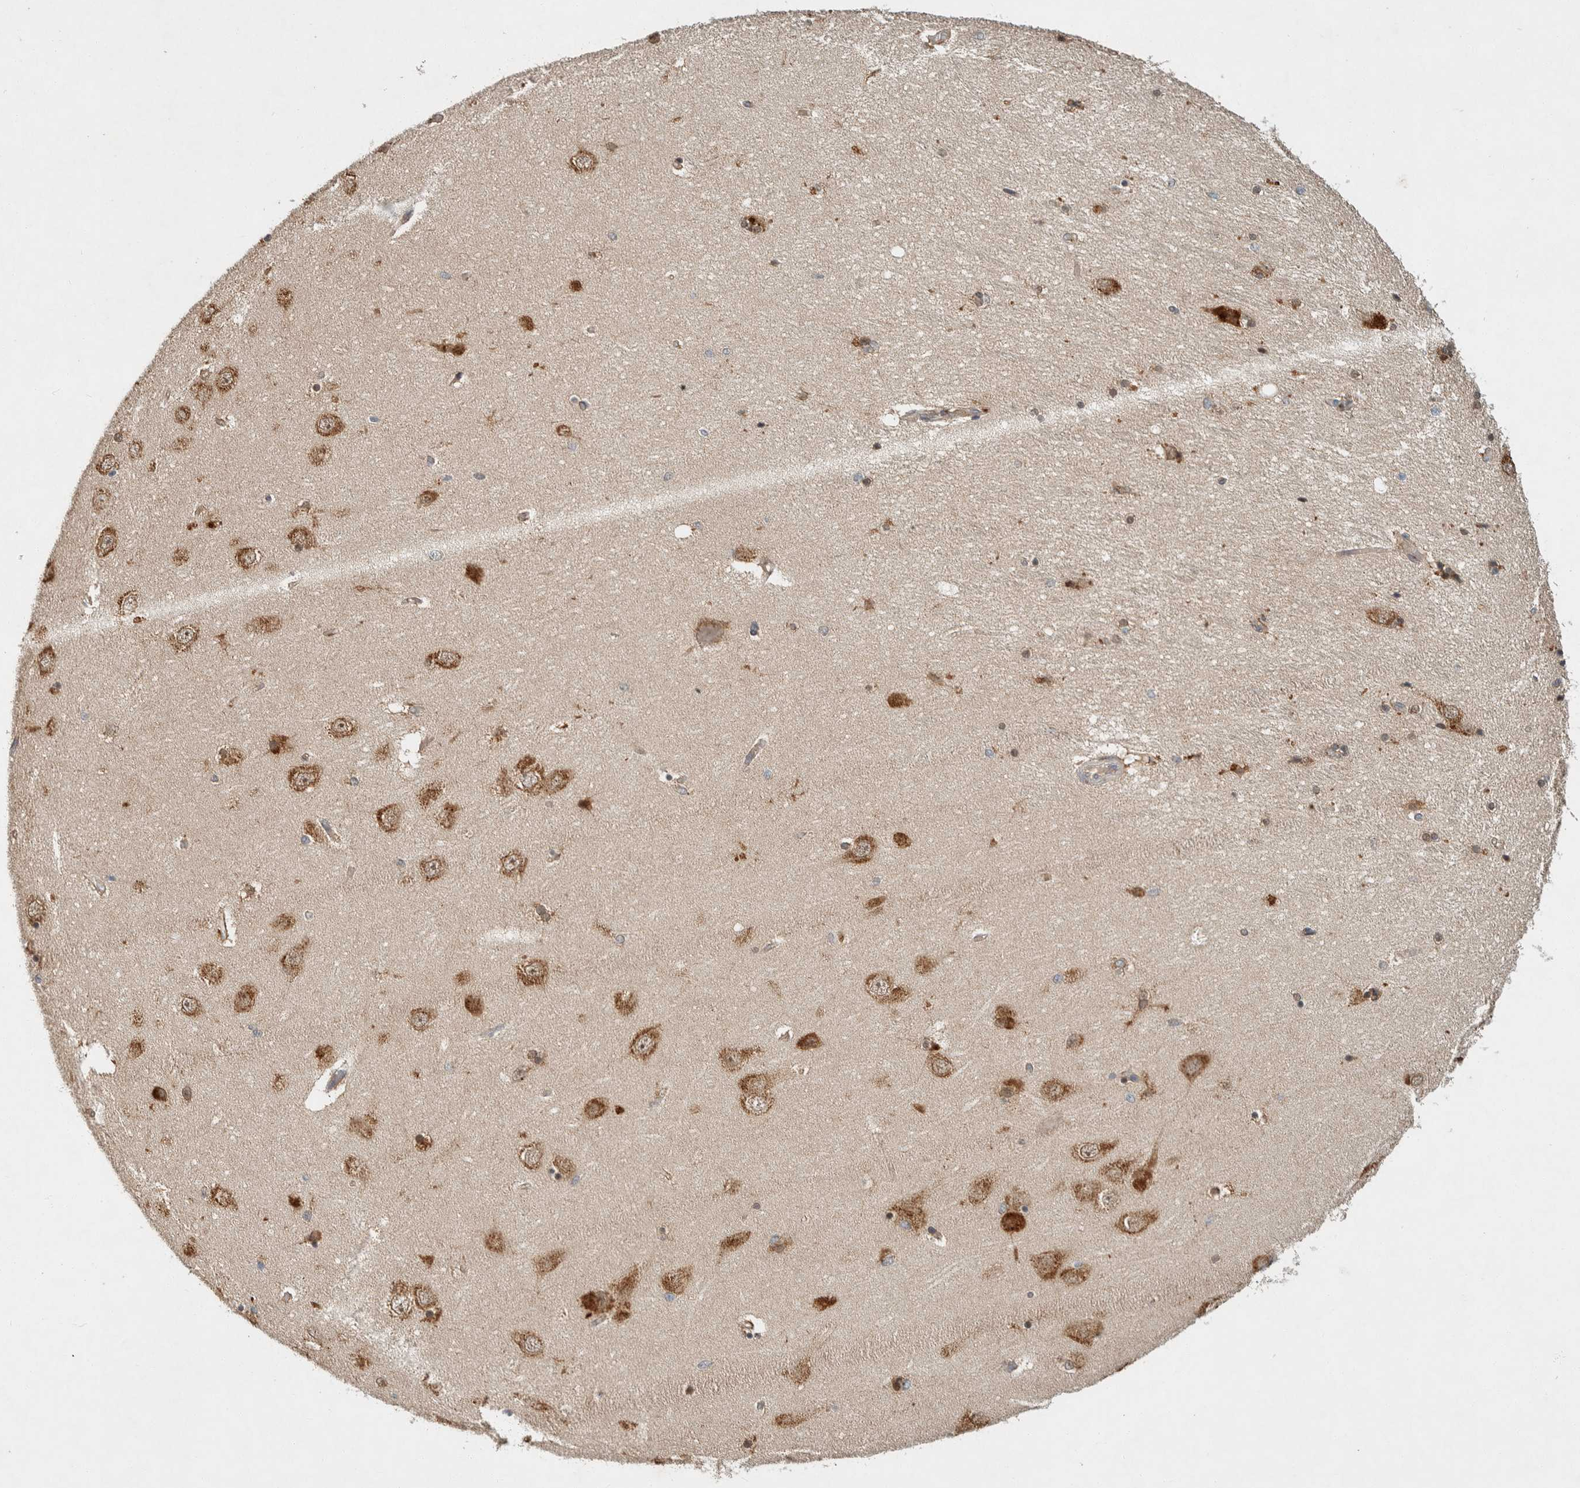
{"staining": {"intensity": "moderate", "quantity": "25%-75%", "location": "cytoplasmic/membranous"}, "tissue": "hippocampus", "cell_type": "Glial cells", "image_type": "normal", "snomed": [{"axis": "morphology", "description": "Normal tissue, NOS"}, {"axis": "topography", "description": "Hippocampus"}], "caption": "Unremarkable hippocampus was stained to show a protein in brown. There is medium levels of moderate cytoplasmic/membranous staining in about 25%-75% of glial cells. The staining was performed using DAB (3,3'-diaminobenzidine) to visualize the protein expression in brown, while the nuclei were stained in blue with hematoxylin (Magnification: 20x).", "gene": "PXK", "patient": {"sex": "female", "age": 54}}